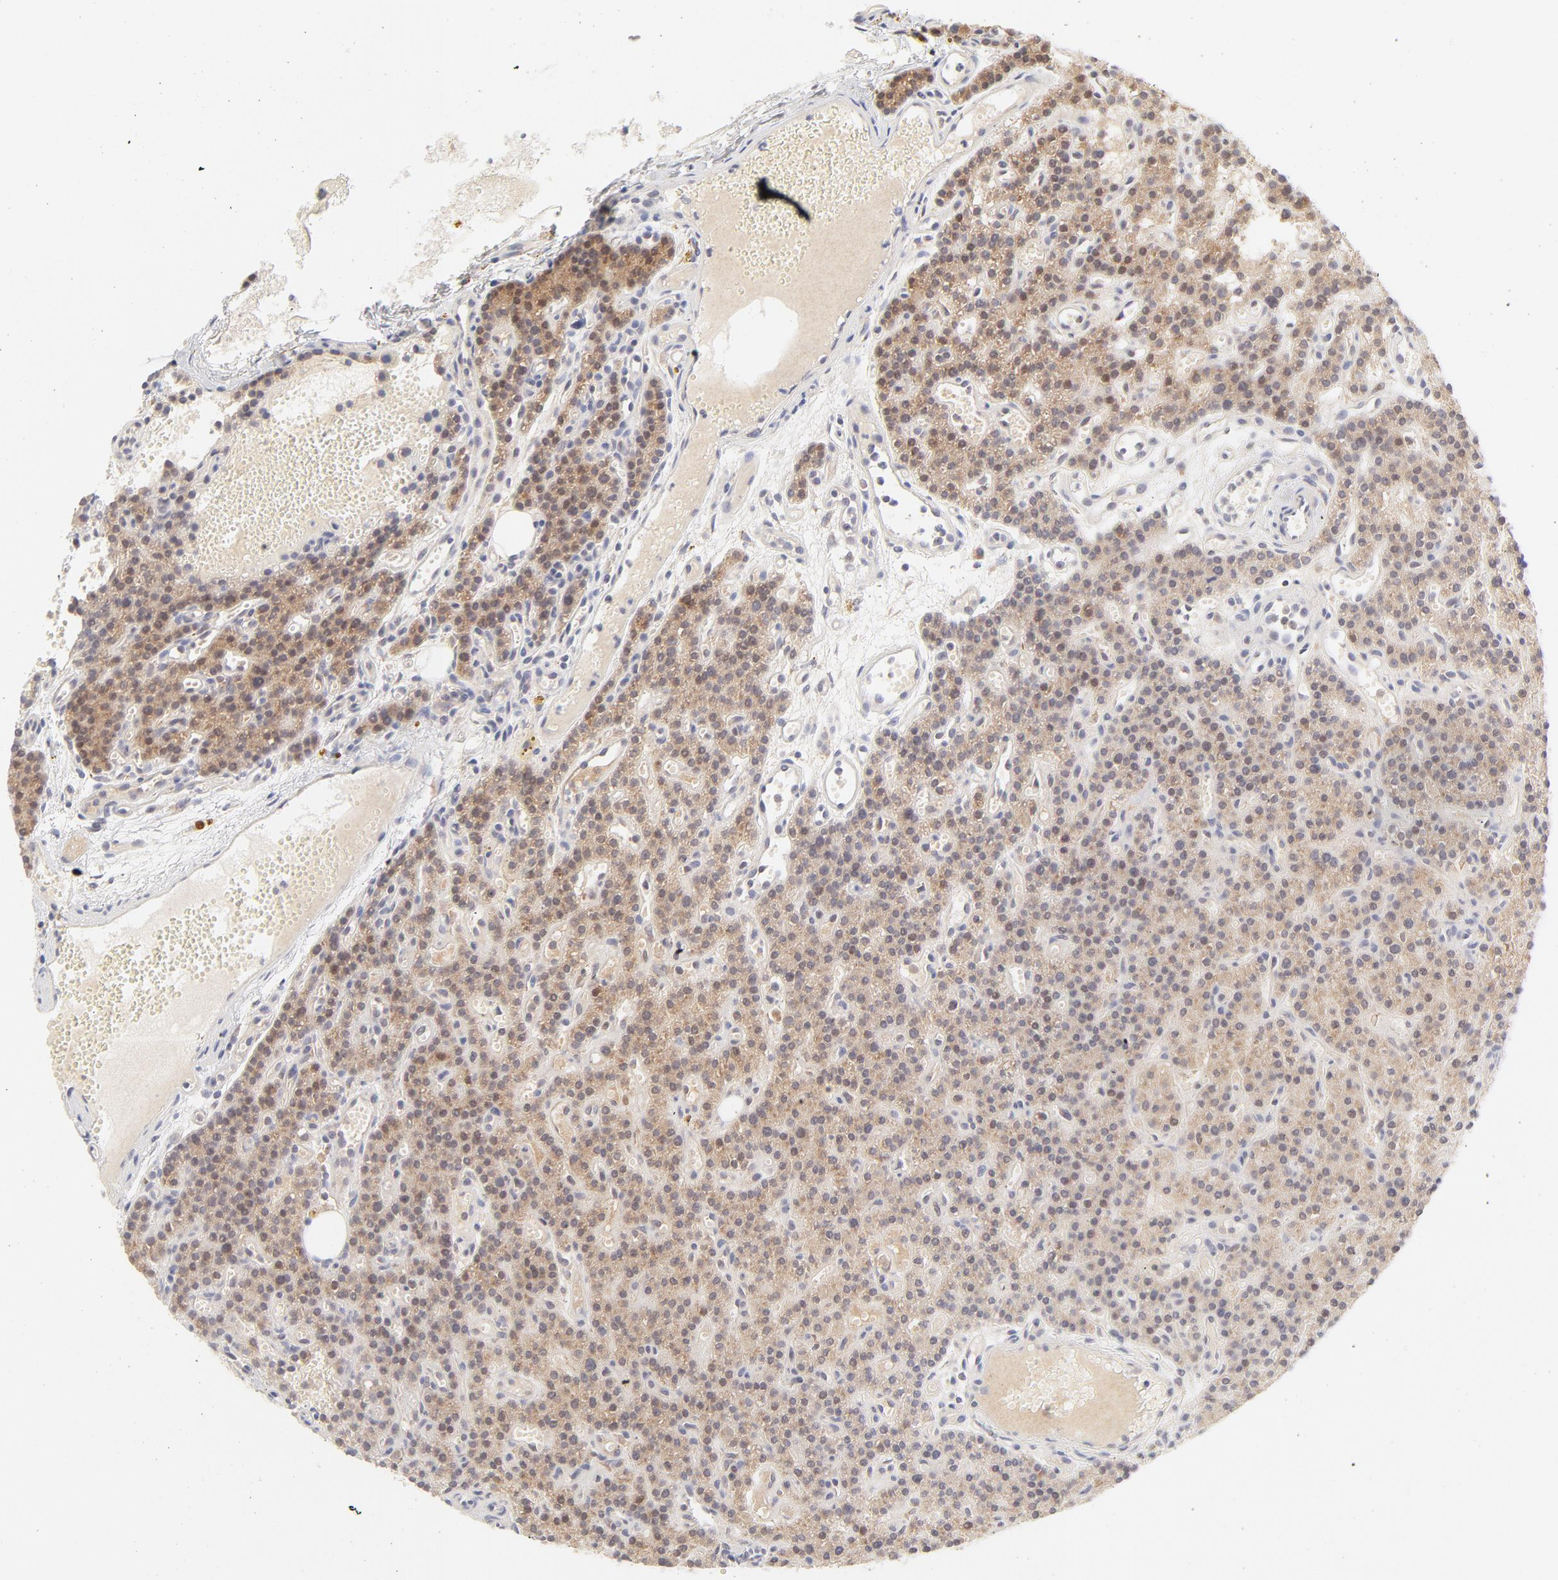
{"staining": {"intensity": "moderate", "quantity": ">75%", "location": "cytoplasmic/membranous"}, "tissue": "parathyroid gland", "cell_type": "Glandular cells", "image_type": "normal", "snomed": [{"axis": "morphology", "description": "Normal tissue, NOS"}, {"axis": "topography", "description": "Parathyroid gland"}], "caption": "An immunohistochemistry (IHC) photomicrograph of unremarkable tissue is shown. Protein staining in brown shows moderate cytoplasmic/membranous positivity in parathyroid gland within glandular cells.", "gene": "RPS6KA1", "patient": {"sex": "male", "age": 25}}